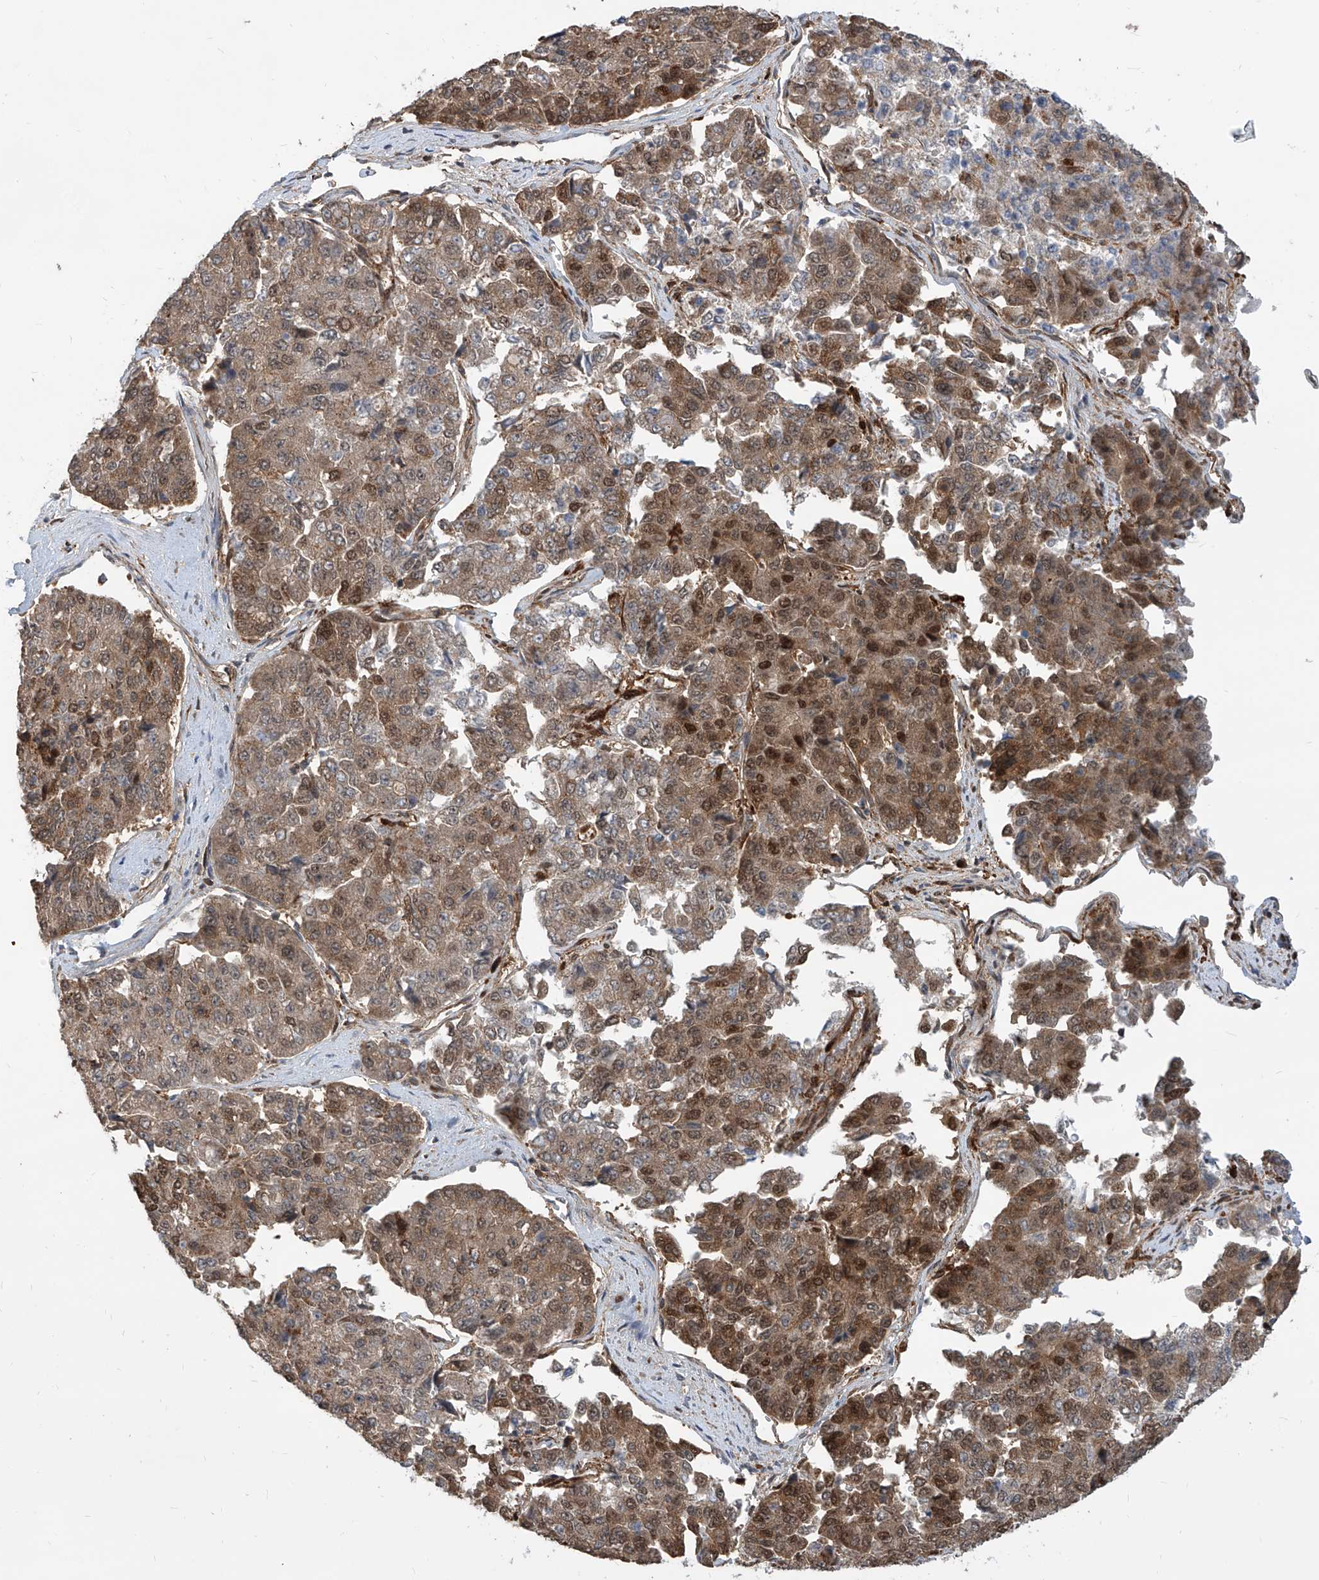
{"staining": {"intensity": "moderate", "quantity": "25%-75%", "location": "cytoplasmic/membranous,nuclear"}, "tissue": "pancreatic cancer", "cell_type": "Tumor cells", "image_type": "cancer", "snomed": [{"axis": "morphology", "description": "Adenocarcinoma, NOS"}, {"axis": "topography", "description": "Pancreas"}], "caption": "Immunohistochemical staining of human pancreatic cancer reveals medium levels of moderate cytoplasmic/membranous and nuclear protein staining in about 25%-75% of tumor cells.", "gene": "MAGED2", "patient": {"sex": "male", "age": 50}}